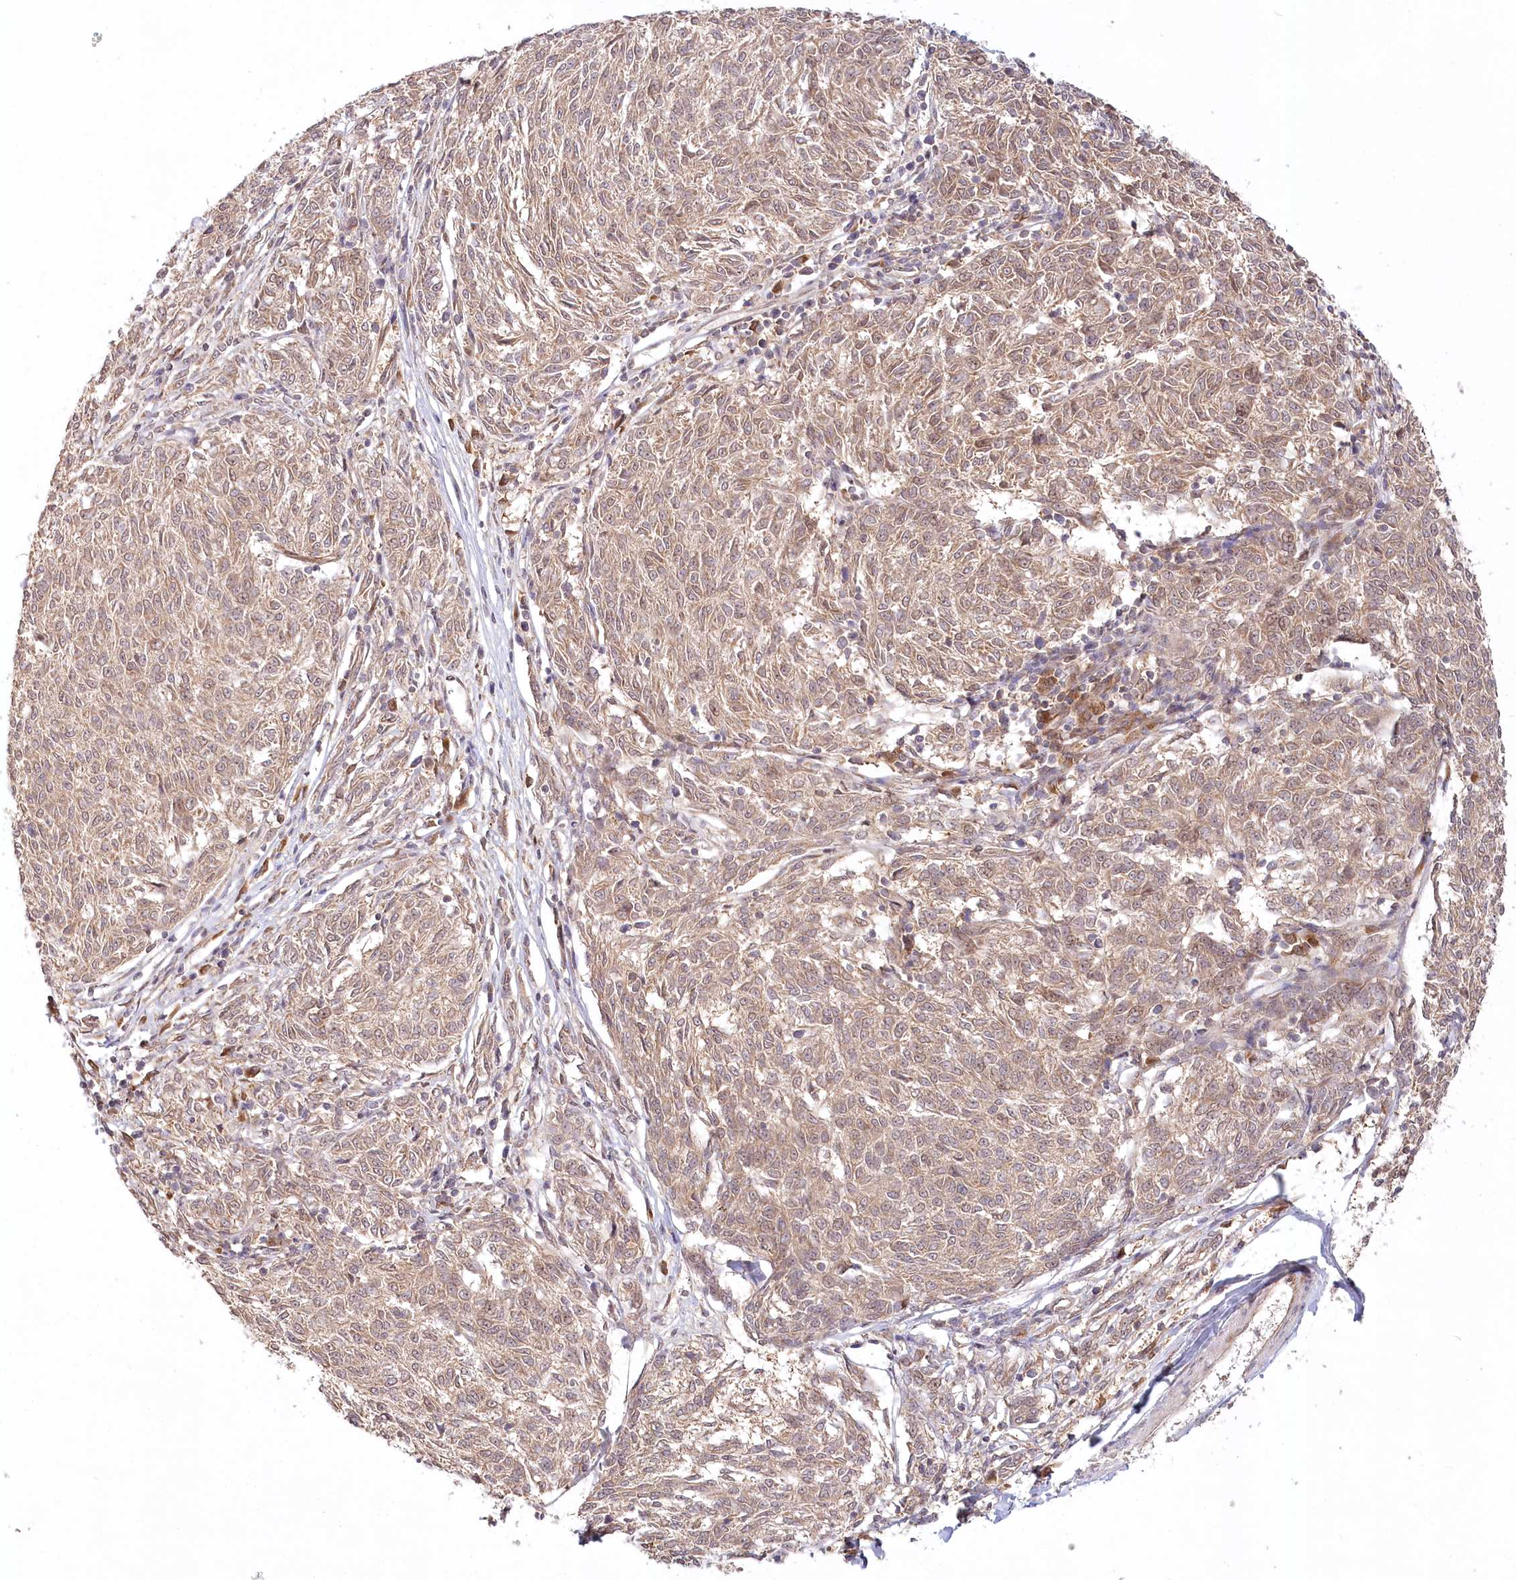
{"staining": {"intensity": "weak", "quantity": ">75%", "location": "cytoplasmic/membranous"}, "tissue": "melanoma", "cell_type": "Tumor cells", "image_type": "cancer", "snomed": [{"axis": "morphology", "description": "Malignant melanoma, NOS"}, {"axis": "topography", "description": "Skin"}], "caption": "Melanoma stained with DAB IHC demonstrates low levels of weak cytoplasmic/membranous staining in about >75% of tumor cells.", "gene": "CEP70", "patient": {"sex": "female", "age": 72}}